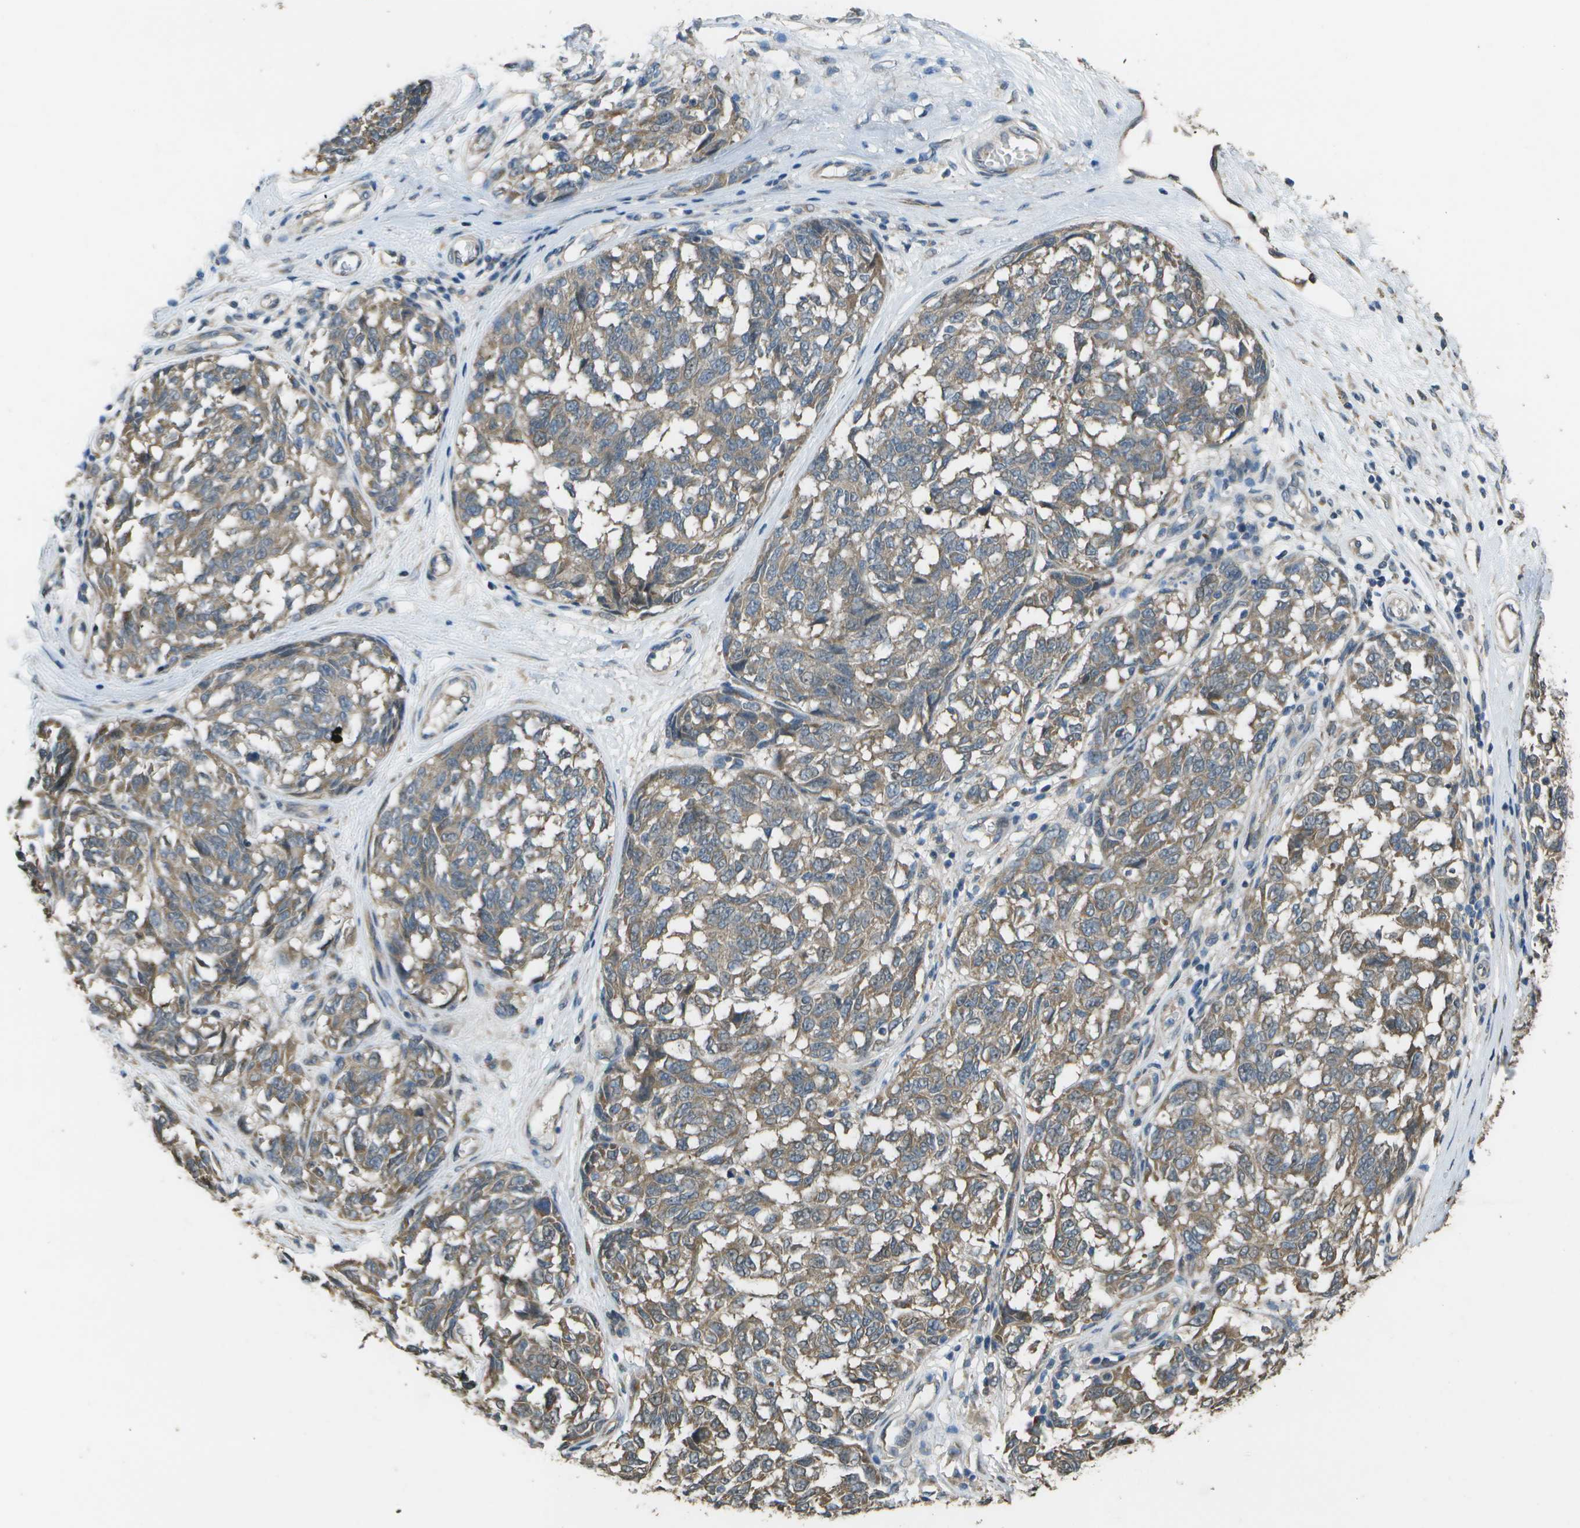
{"staining": {"intensity": "weak", "quantity": ">75%", "location": "cytoplasmic/membranous"}, "tissue": "melanoma", "cell_type": "Tumor cells", "image_type": "cancer", "snomed": [{"axis": "morphology", "description": "Malignant melanoma, NOS"}, {"axis": "topography", "description": "Skin"}], "caption": "Protein expression analysis of malignant melanoma reveals weak cytoplasmic/membranous staining in about >75% of tumor cells.", "gene": "CLNS1A", "patient": {"sex": "female", "age": 64}}